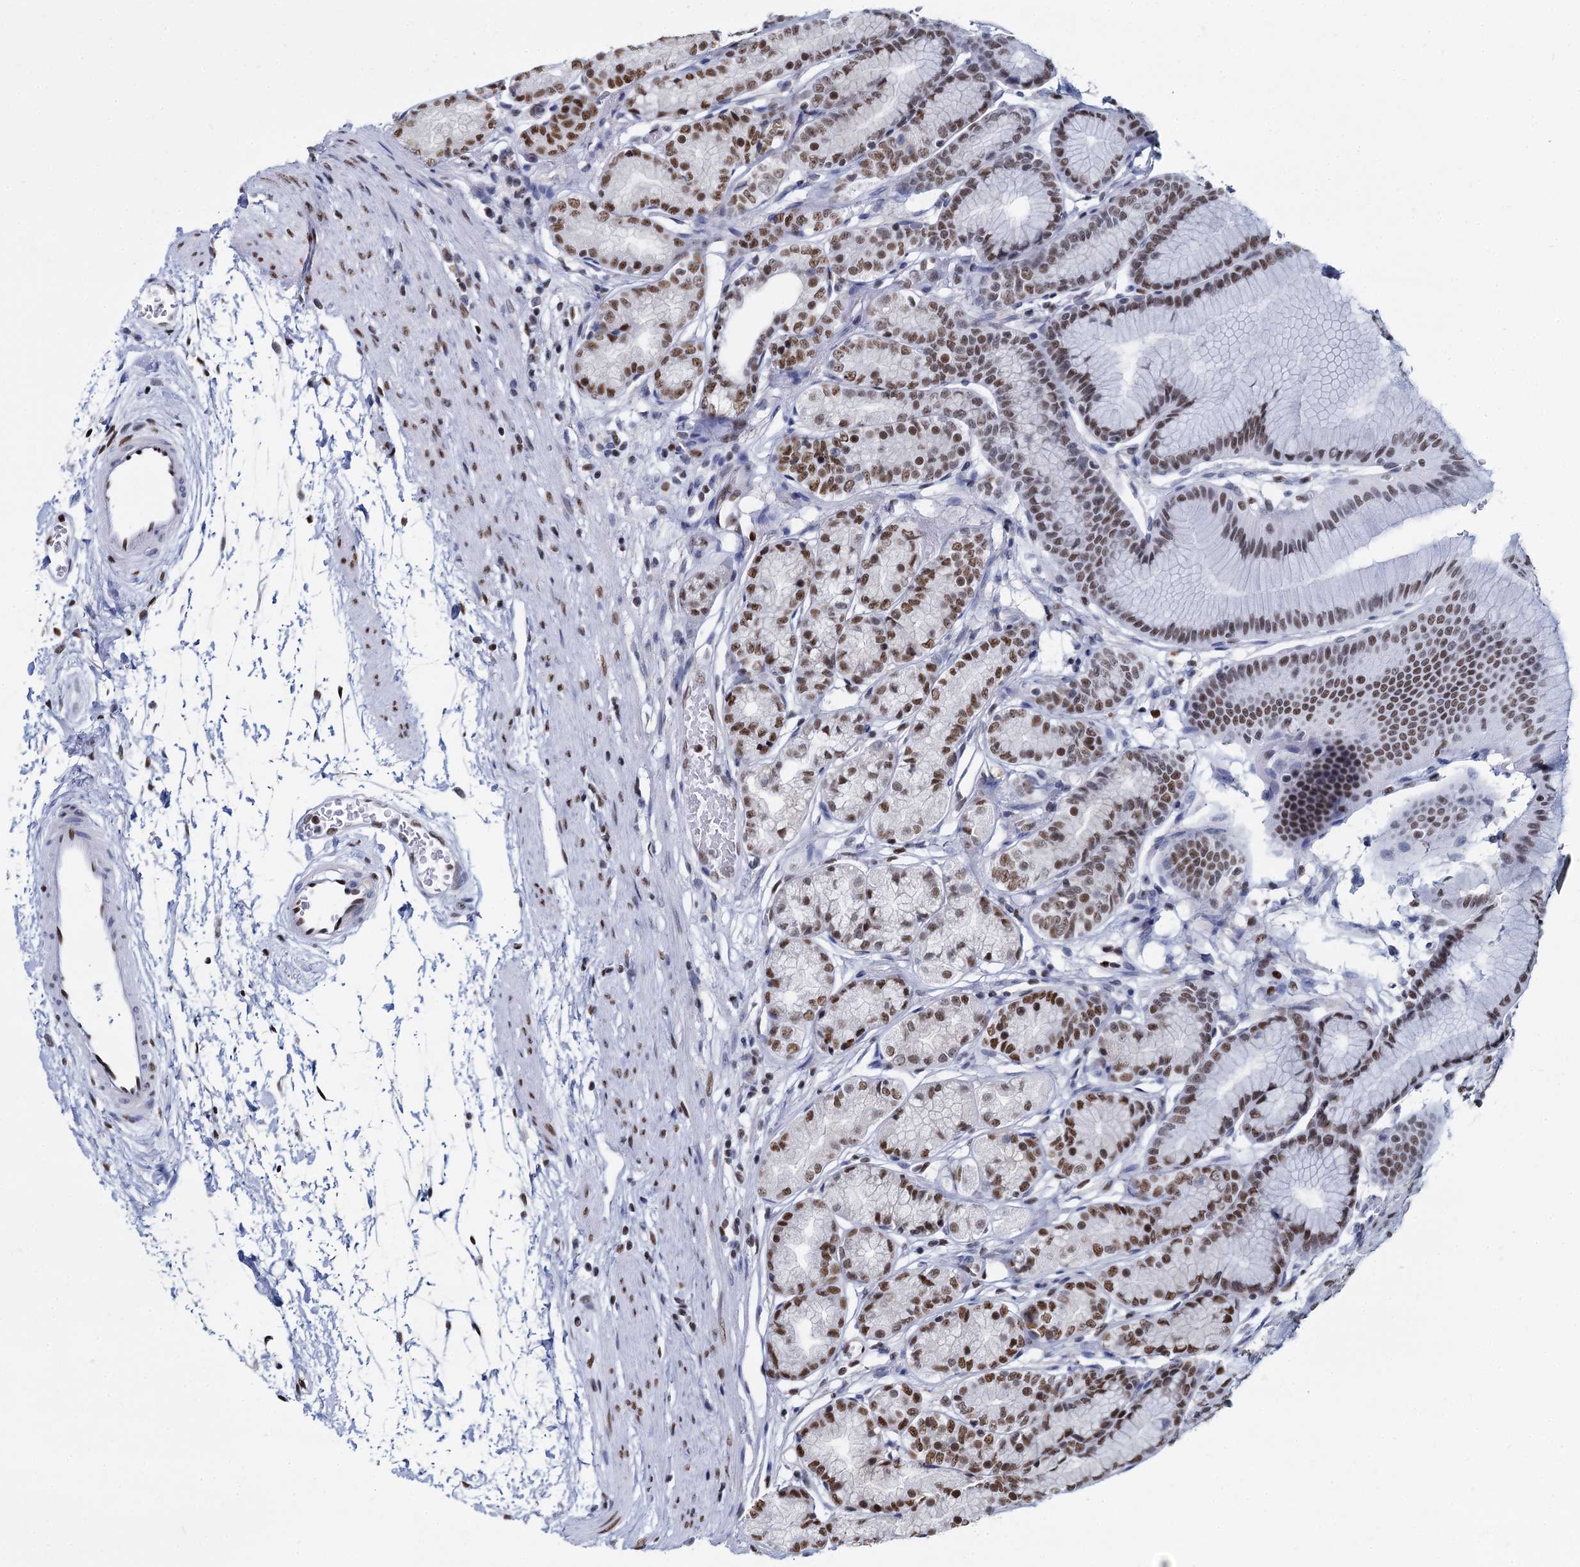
{"staining": {"intensity": "moderate", "quantity": "25%-75%", "location": "nuclear"}, "tissue": "stomach", "cell_type": "Glandular cells", "image_type": "normal", "snomed": [{"axis": "morphology", "description": "Normal tissue, NOS"}, {"axis": "morphology", "description": "Adenocarcinoma, NOS"}, {"axis": "morphology", "description": "Adenocarcinoma, High grade"}, {"axis": "topography", "description": "Stomach, upper"}, {"axis": "topography", "description": "Stomach"}], "caption": "The photomicrograph demonstrates staining of benign stomach, revealing moderate nuclear protein staining (brown color) within glandular cells. Using DAB (brown) and hematoxylin (blue) stains, captured at high magnification using brightfield microscopy.", "gene": "DCPS", "patient": {"sex": "female", "age": 65}}